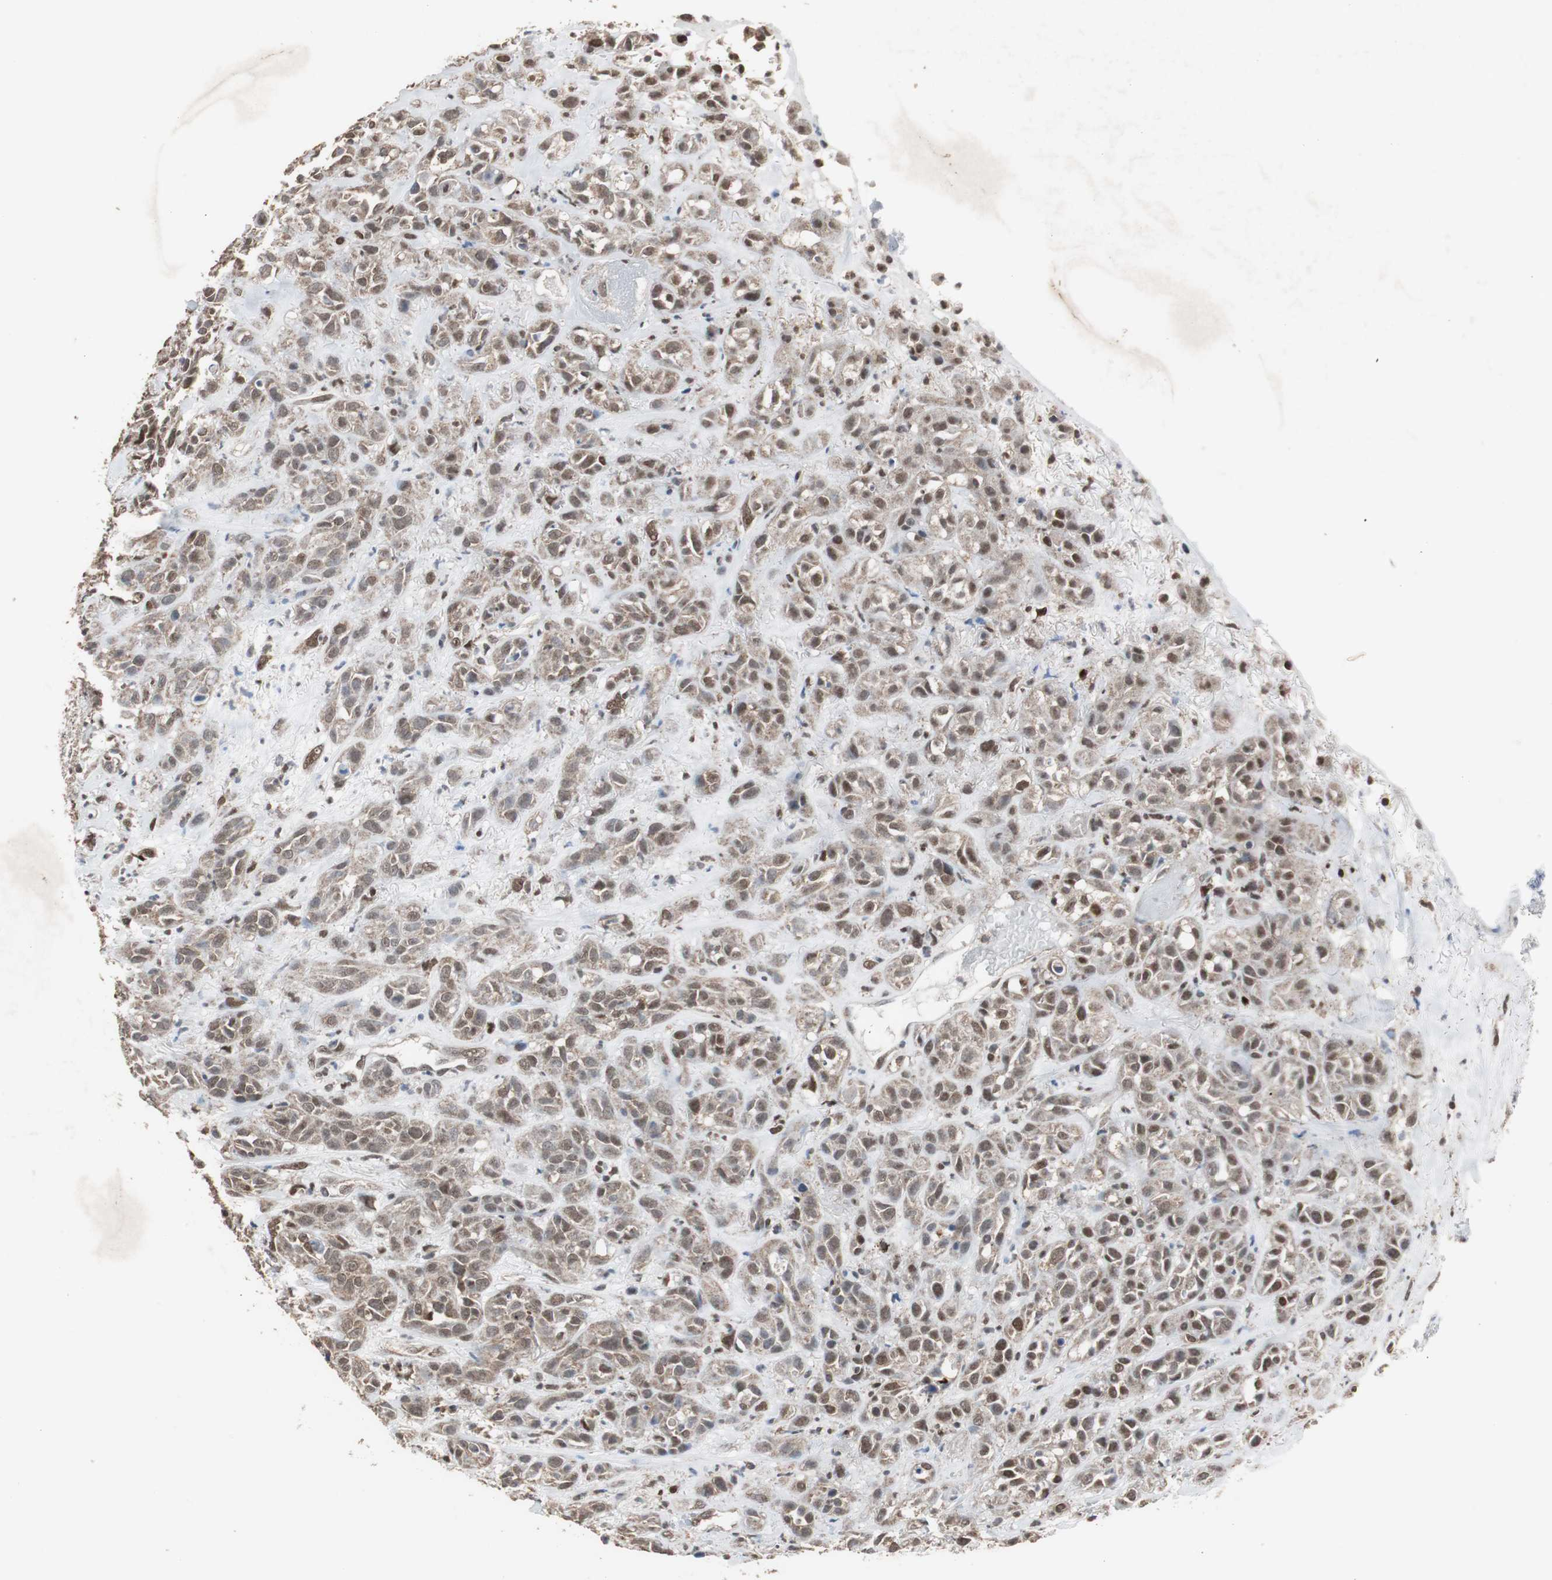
{"staining": {"intensity": "moderate", "quantity": ">75%", "location": "nuclear"}, "tissue": "head and neck cancer", "cell_type": "Tumor cells", "image_type": "cancer", "snomed": [{"axis": "morphology", "description": "Squamous cell carcinoma, NOS"}, {"axis": "topography", "description": "Head-Neck"}], "caption": "Protein positivity by immunohistochemistry displays moderate nuclear staining in approximately >75% of tumor cells in head and neck cancer (squamous cell carcinoma).", "gene": "ZHX2", "patient": {"sex": "male", "age": 62}}